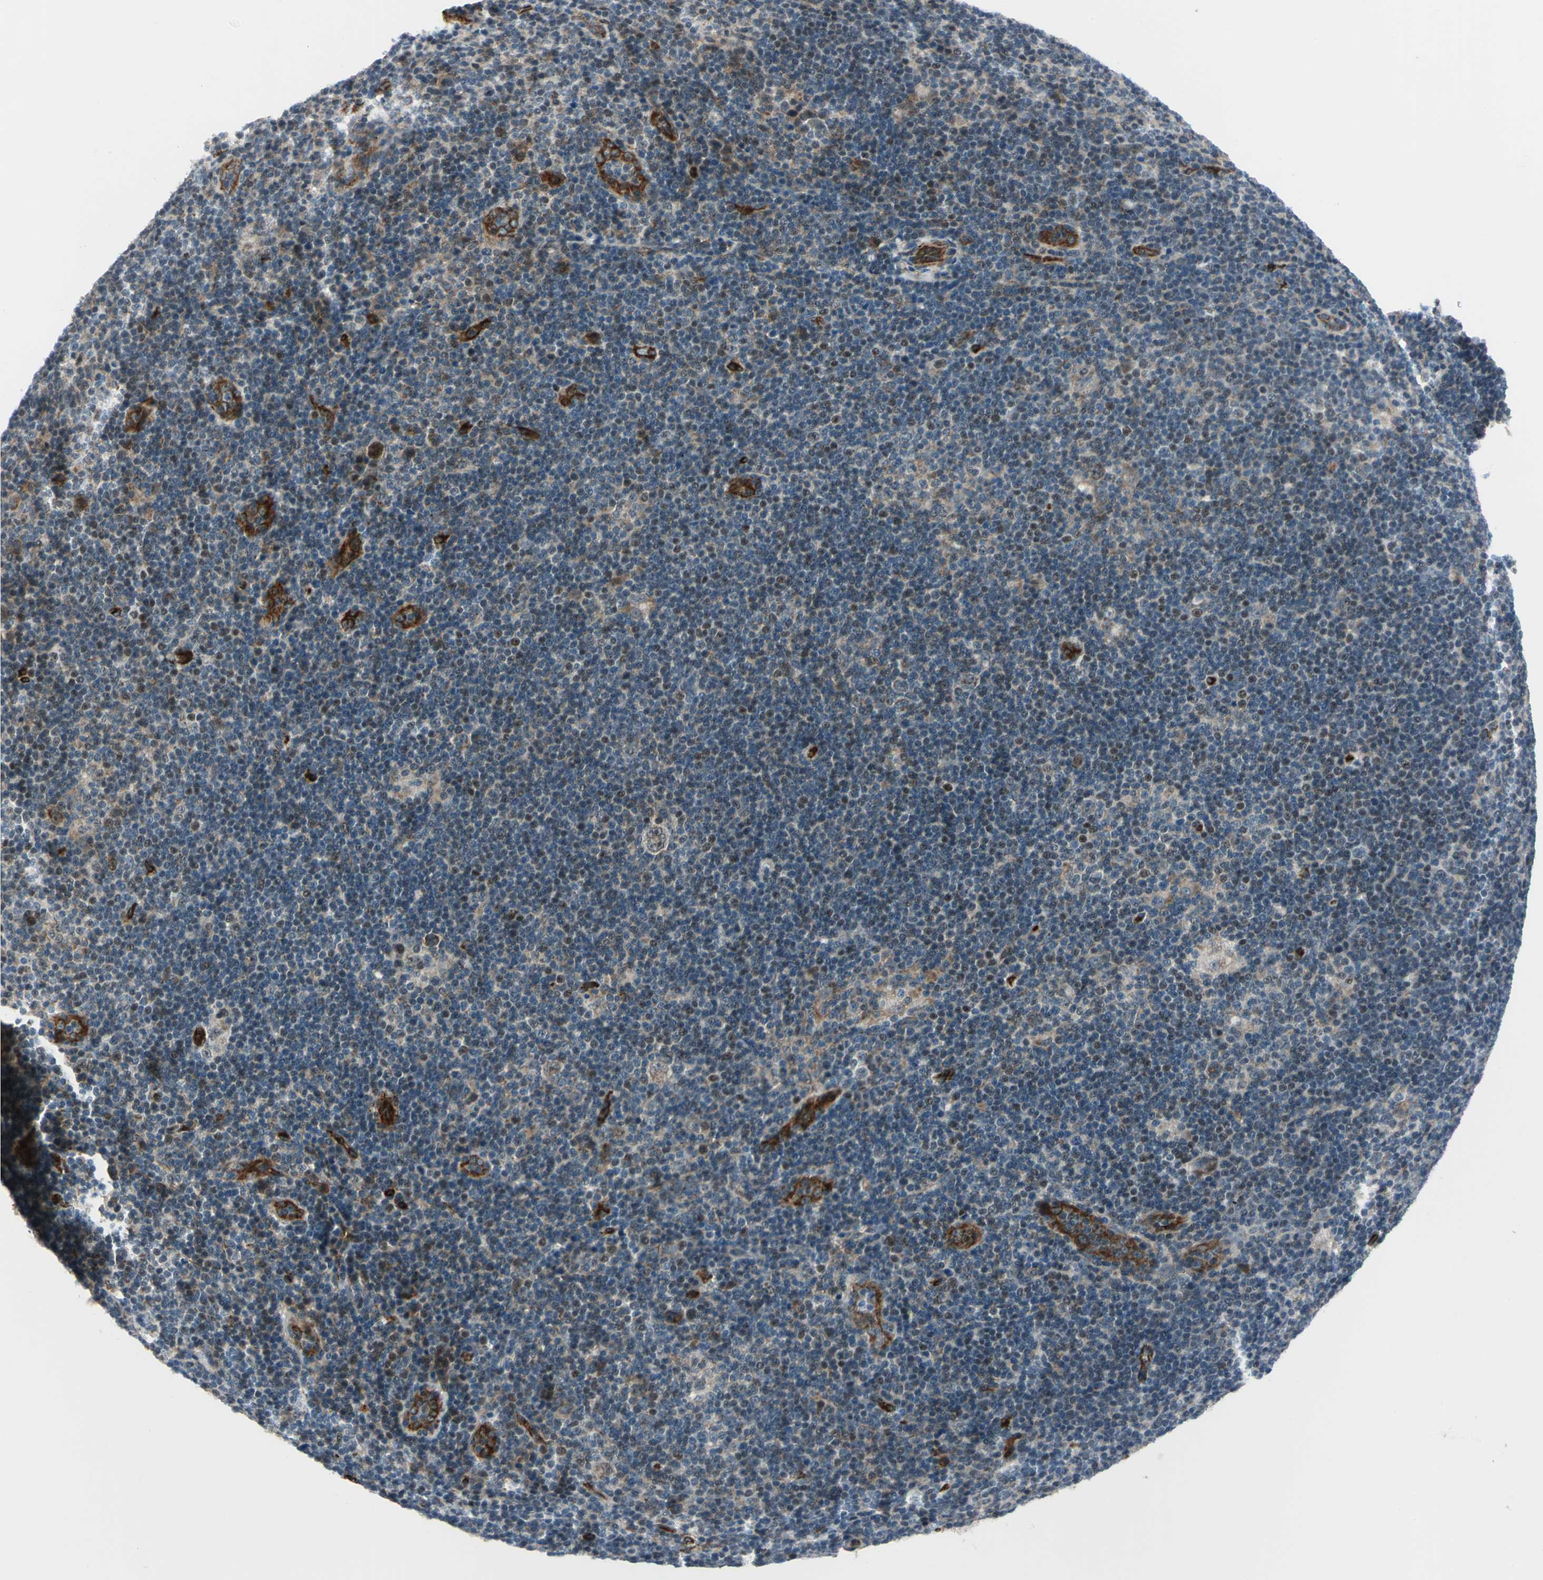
{"staining": {"intensity": "weak", "quantity": "25%-75%", "location": "cytoplasmic/membranous,nuclear"}, "tissue": "lymphoma", "cell_type": "Tumor cells", "image_type": "cancer", "snomed": [{"axis": "morphology", "description": "Hodgkin's disease, NOS"}, {"axis": "topography", "description": "Lymph node"}], "caption": "Protein analysis of Hodgkin's disease tissue reveals weak cytoplasmic/membranous and nuclear expression in about 25%-75% of tumor cells. (DAB IHC, brown staining for protein, blue staining for nuclei).", "gene": "EXD2", "patient": {"sex": "female", "age": 57}}